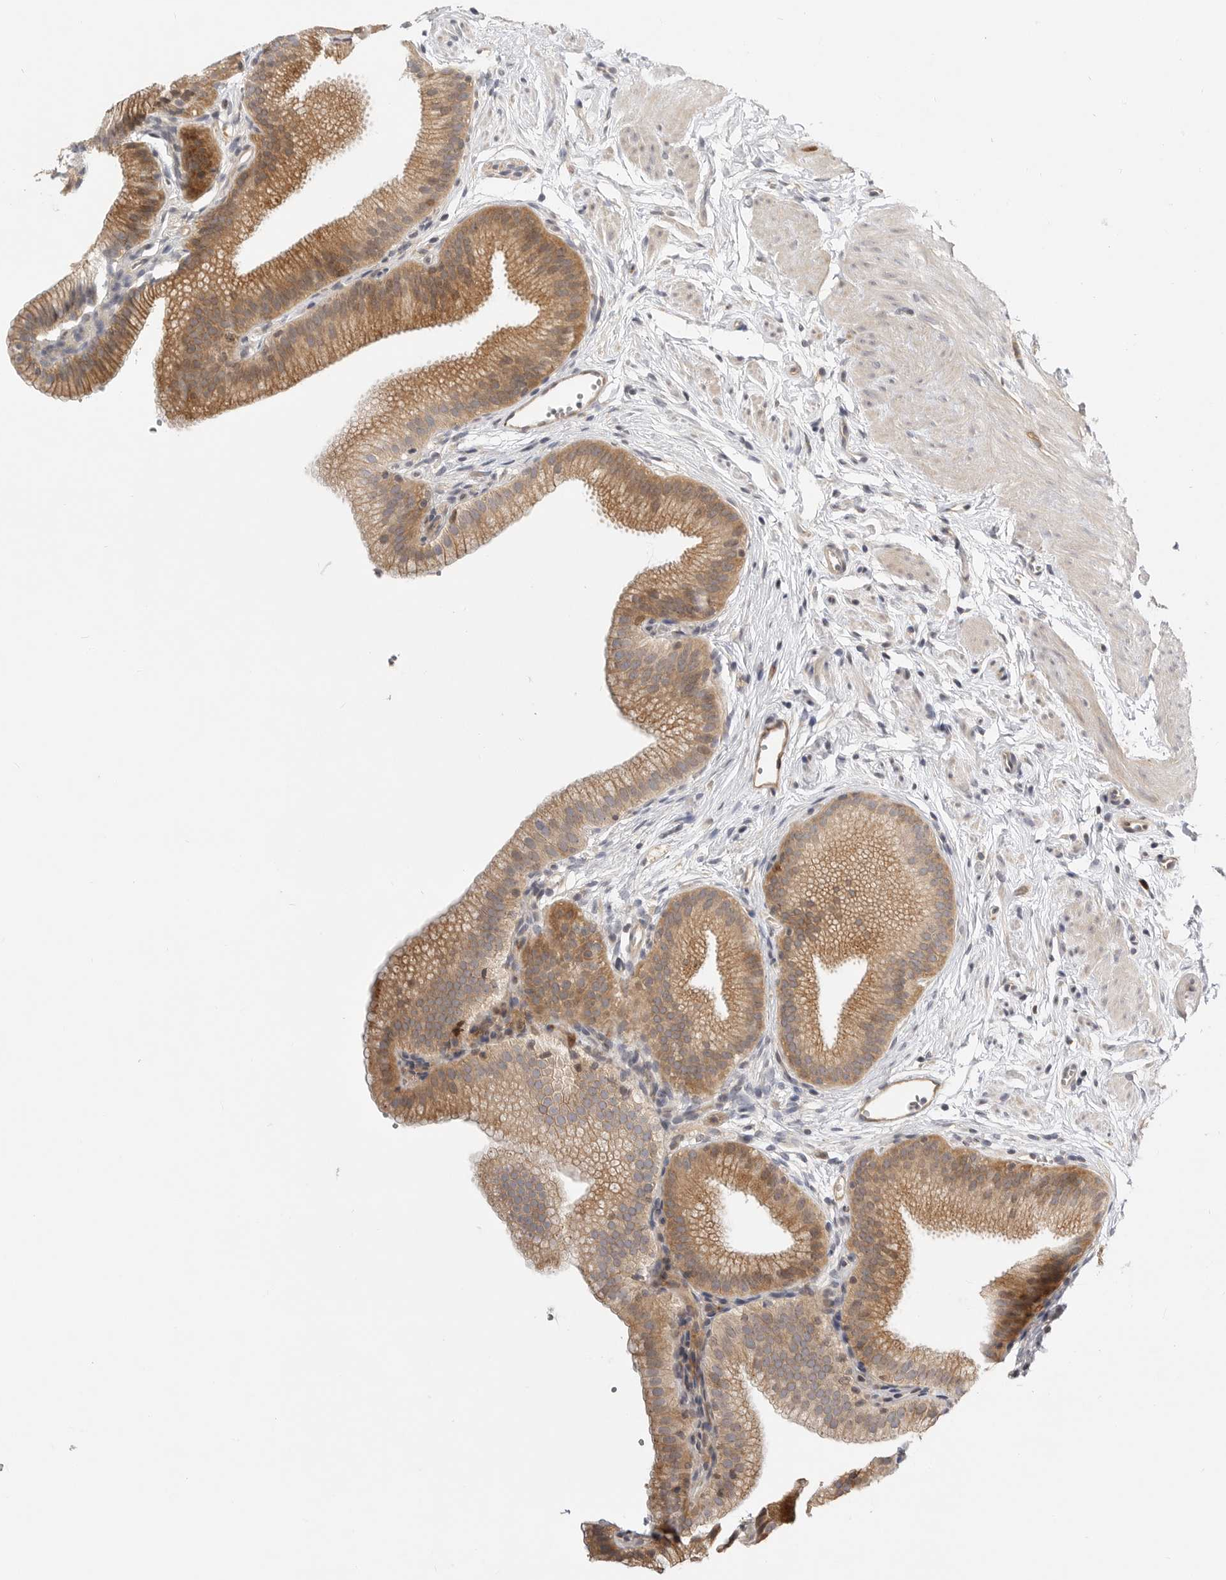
{"staining": {"intensity": "moderate", "quantity": ">75%", "location": "cytoplasmic/membranous"}, "tissue": "gallbladder", "cell_type": "Glandular cells", "image_type": "normal", "snomed": [{"axis": "morphology", "description": "Normal tissue, NOS"}, {"axis": "topography", "description": "Gallbladder"}, {"axis": "topography", "description": "Peripheral nerve tissue"}], "caption": "Benign gallbladder shows moderate cytoplasmic/membranous staining in approximately >75% of glandular cells Ihc stains the protein in brown and the nuclei are stained blue..", "gene": "CSNK1G3", "patient": {"sex": "male", "age": 38}}